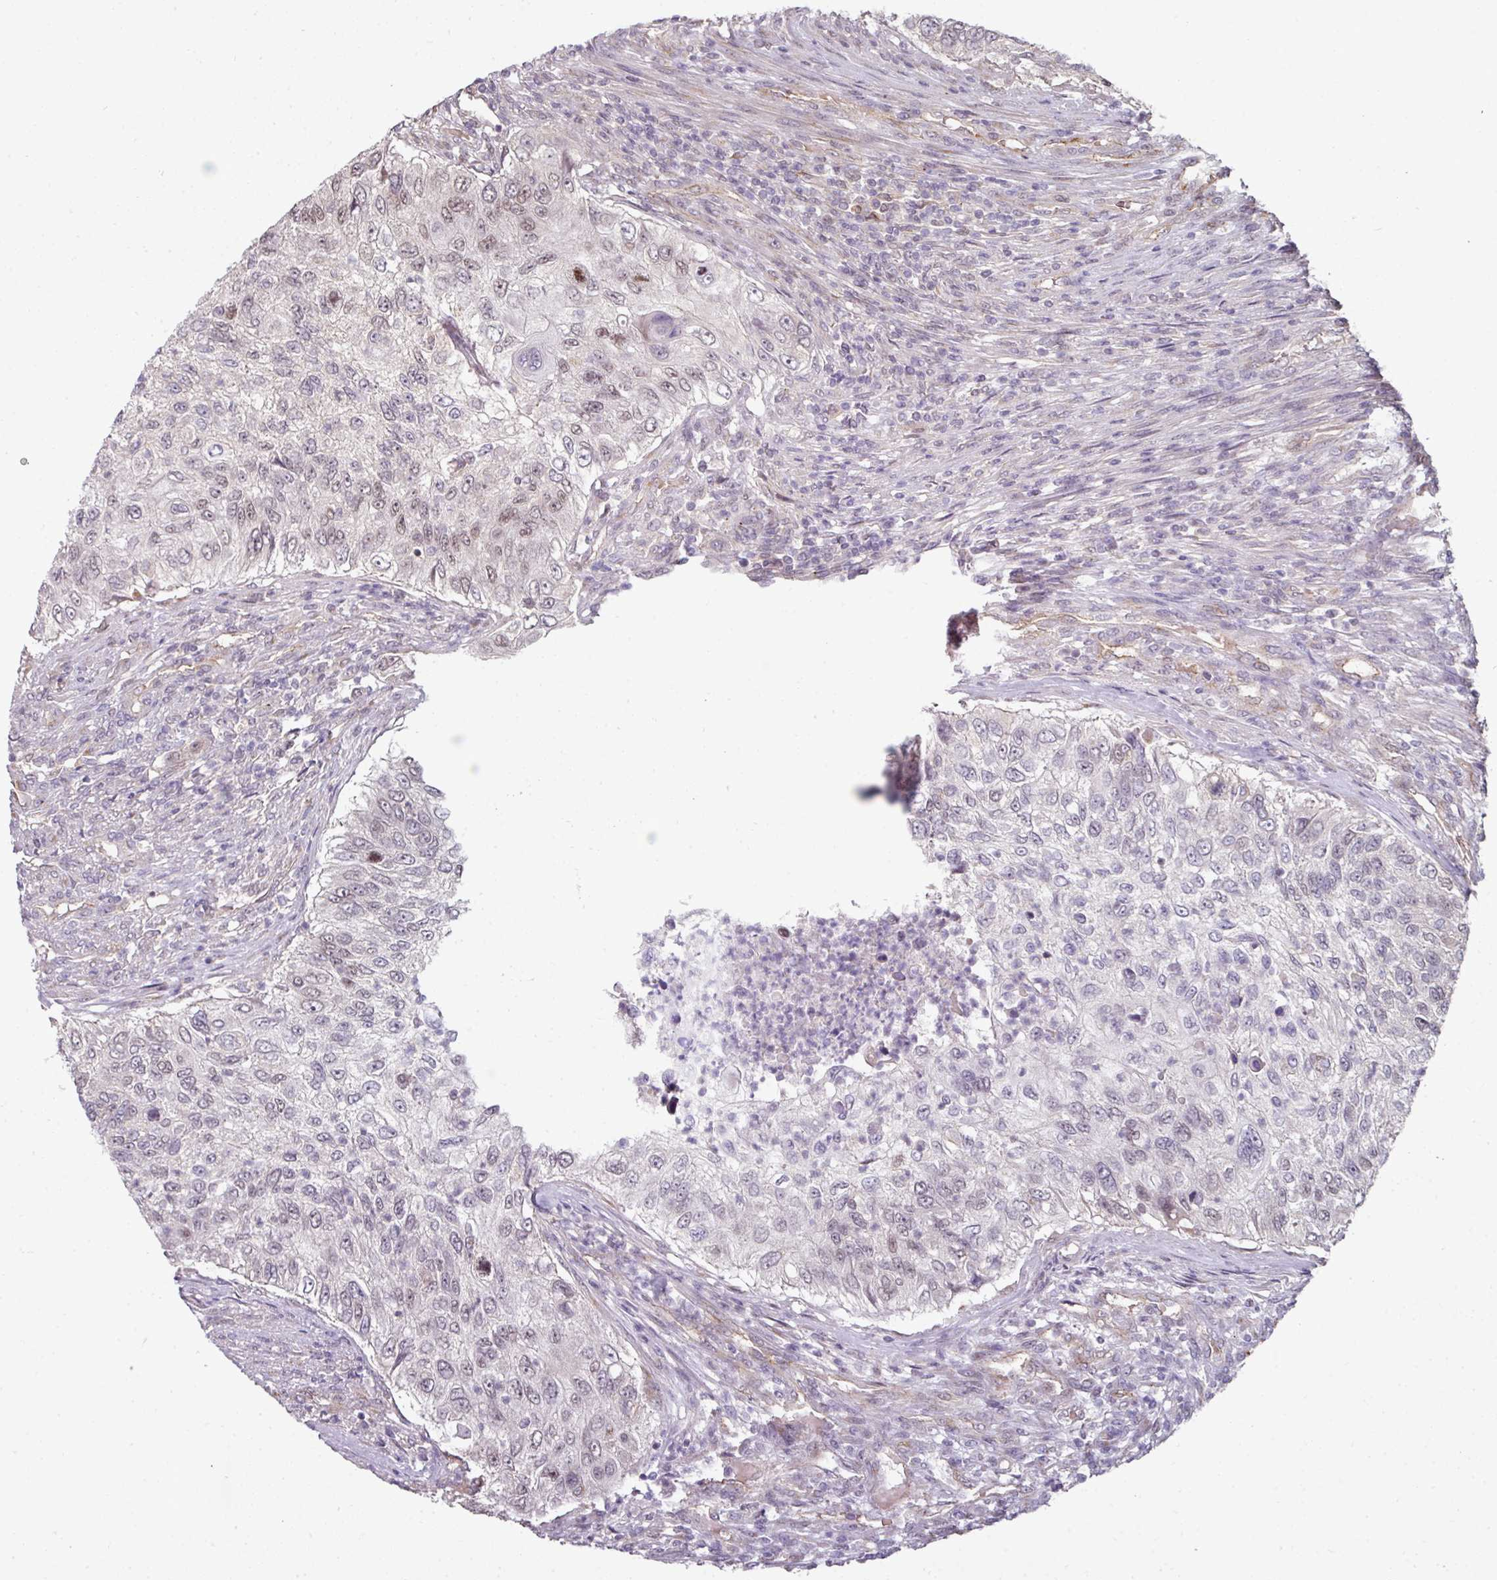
{"staining": {"intensity": "moderate", "quantity": "<25%", "location": "nuclear"}, "tissue": "urothelial cancer", "cell_type": "Tumor cells", "image_type": "cancer", "snomed": [{"axis": "morphology", "description": "Urothelial carcinoma, High grade"}, {"axis": "topography", "description": "Urinary bladder"}], "caption": "Protein staining displays moderate nuclear expression in approximately <25% of tumor cells in urothelial cancer. (Brightfield microscopy of DAB IHC at high magnification).", "gene": "C19orf33", "patient": {"sex": "female", "age": 60}}